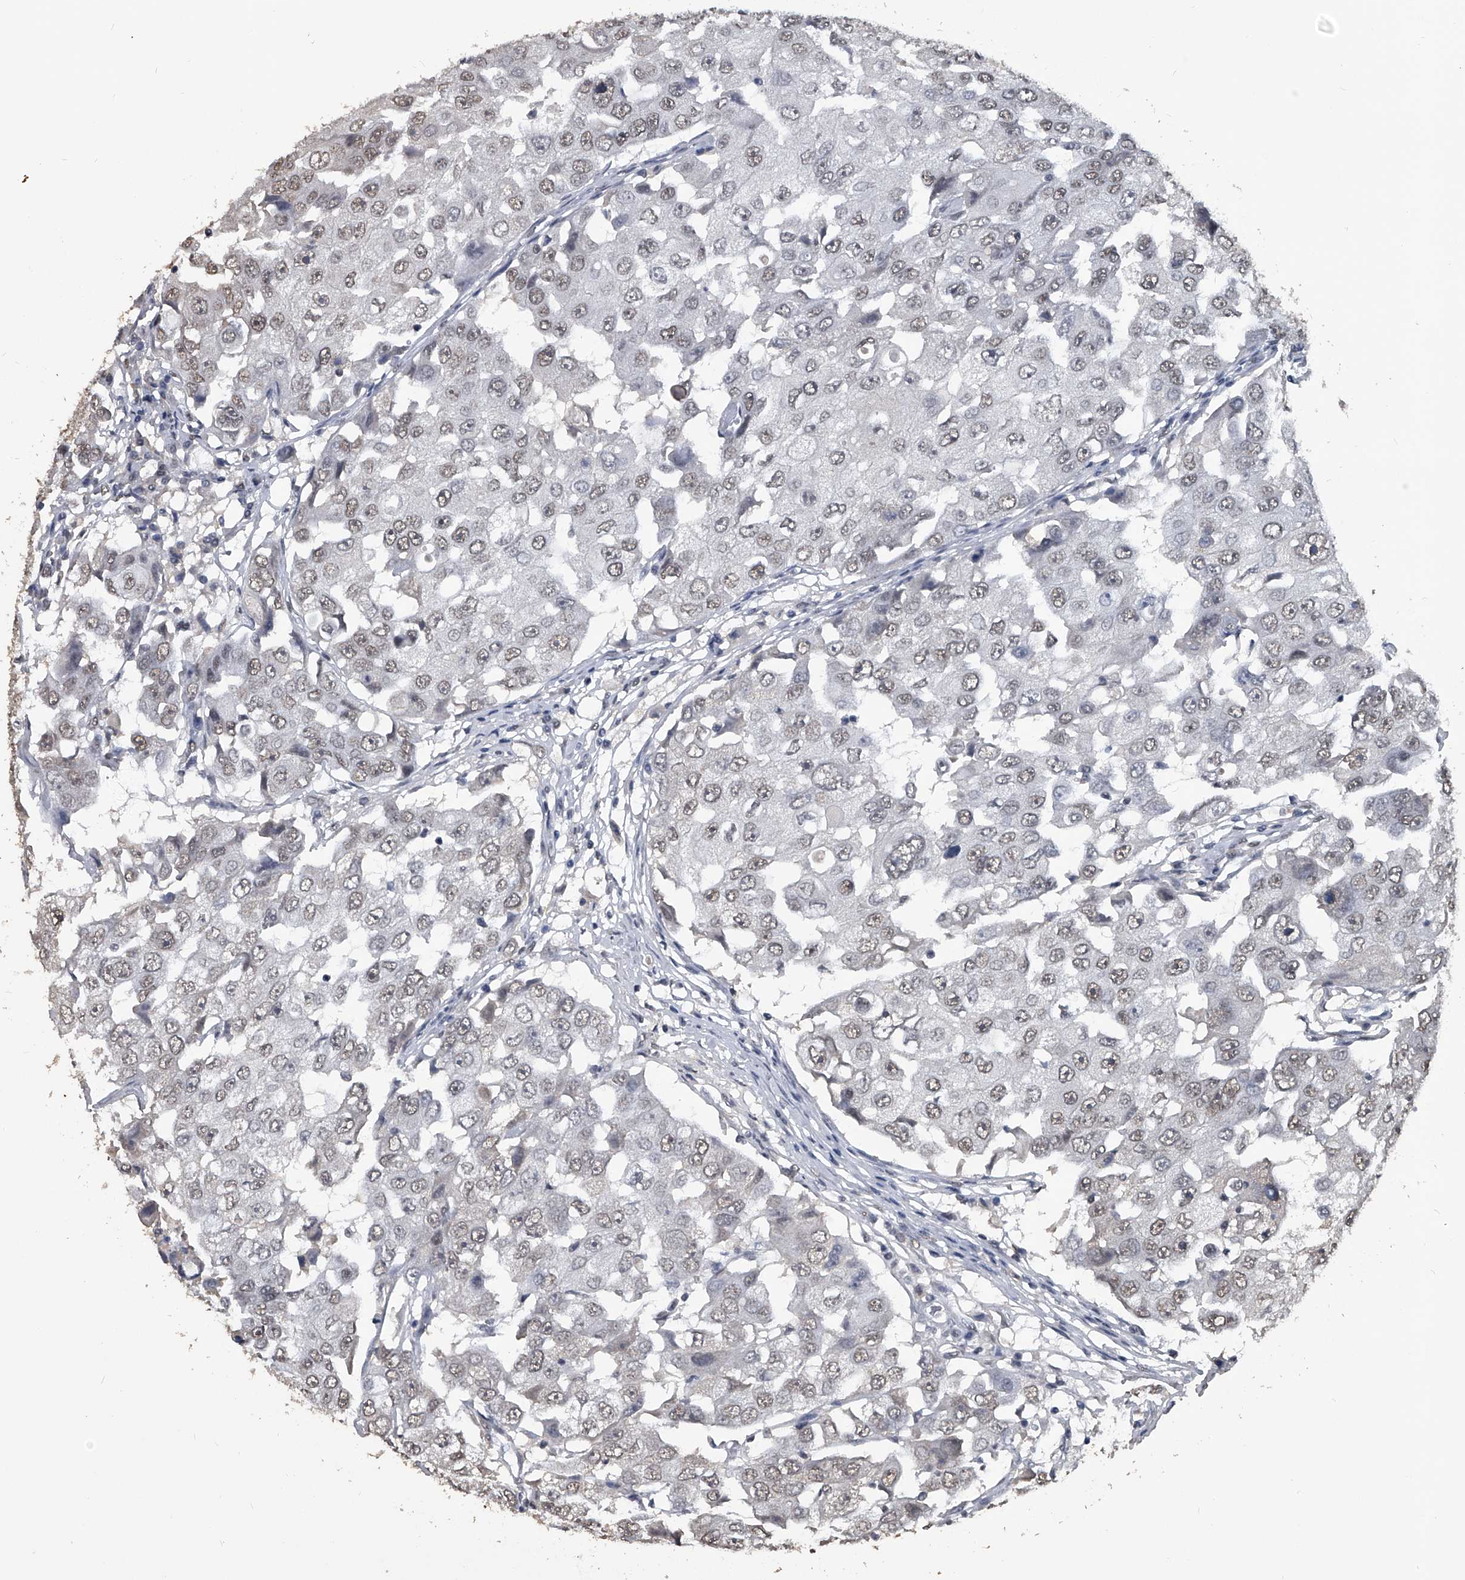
{"staining": {"intensity": "weak", "quantity": "<25%", "location": "nuclear"}, "tissue": "breast cancer", "cell_type": "Tumor cells", "image_type": "cancer", "snomed": [{"axis": "morphology", "description": "Duct carcinoma"}, {"axis": "topography", "description": "Breast"}], "caption": "DAB (3,3'-diaminobenzidine) immunohistochemical staining of breast cancer (infiltrating ductal carcinoma) exhibits no significant staining in tumor cells. (DAB (3,3'-diaminobenzidine) immunohistochemistry with hematoxylin counter stain).", "gene": "MATR3", "patient": {"sex": "female", "age": 27}}